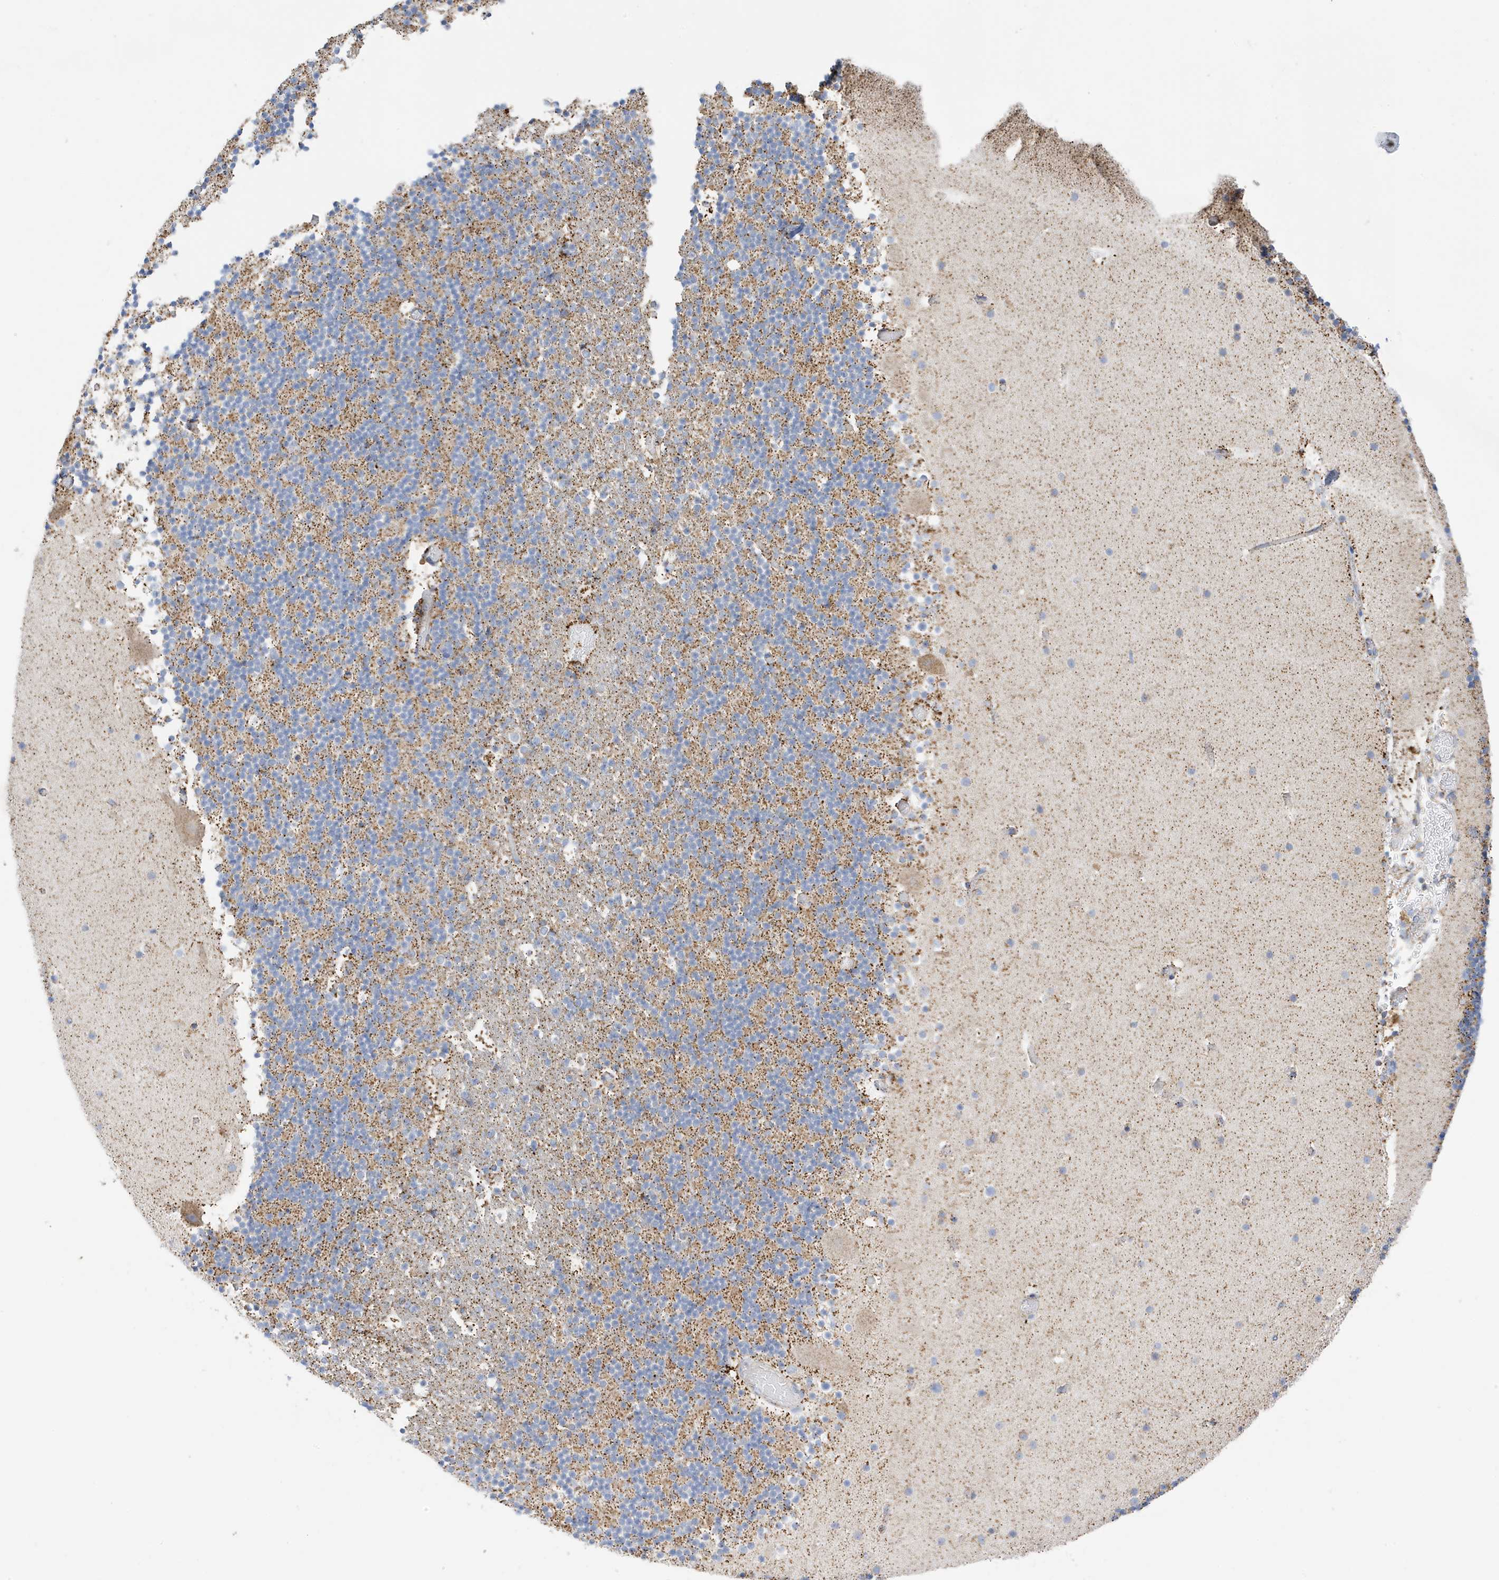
{"staining": {"intensity": "moderate", "quantity": "<25%", "location": "cytoplasmic/membranous"}, "tissue": "cerebellum", "cell_type": "Cells in granular layer", "image_type": "normal", "snomed": [{"axis": "morphology", "description": "Normal tissue, NOS"}, {"axis": "topography", "description": "Cerebellum"}], "caption": "Immunohistochemical staining of unremarkable human cerebellum demonstrates moderate cytoplasmic/membranous protein staining in approximately <25% of cells in granular layer. (Stains: DAB in brown, nuclei in blue, Microscopy: brightfield microscopy at high magnification).", "gene": "CAPN13", "patient": {"sex": "male", "age": 57}}